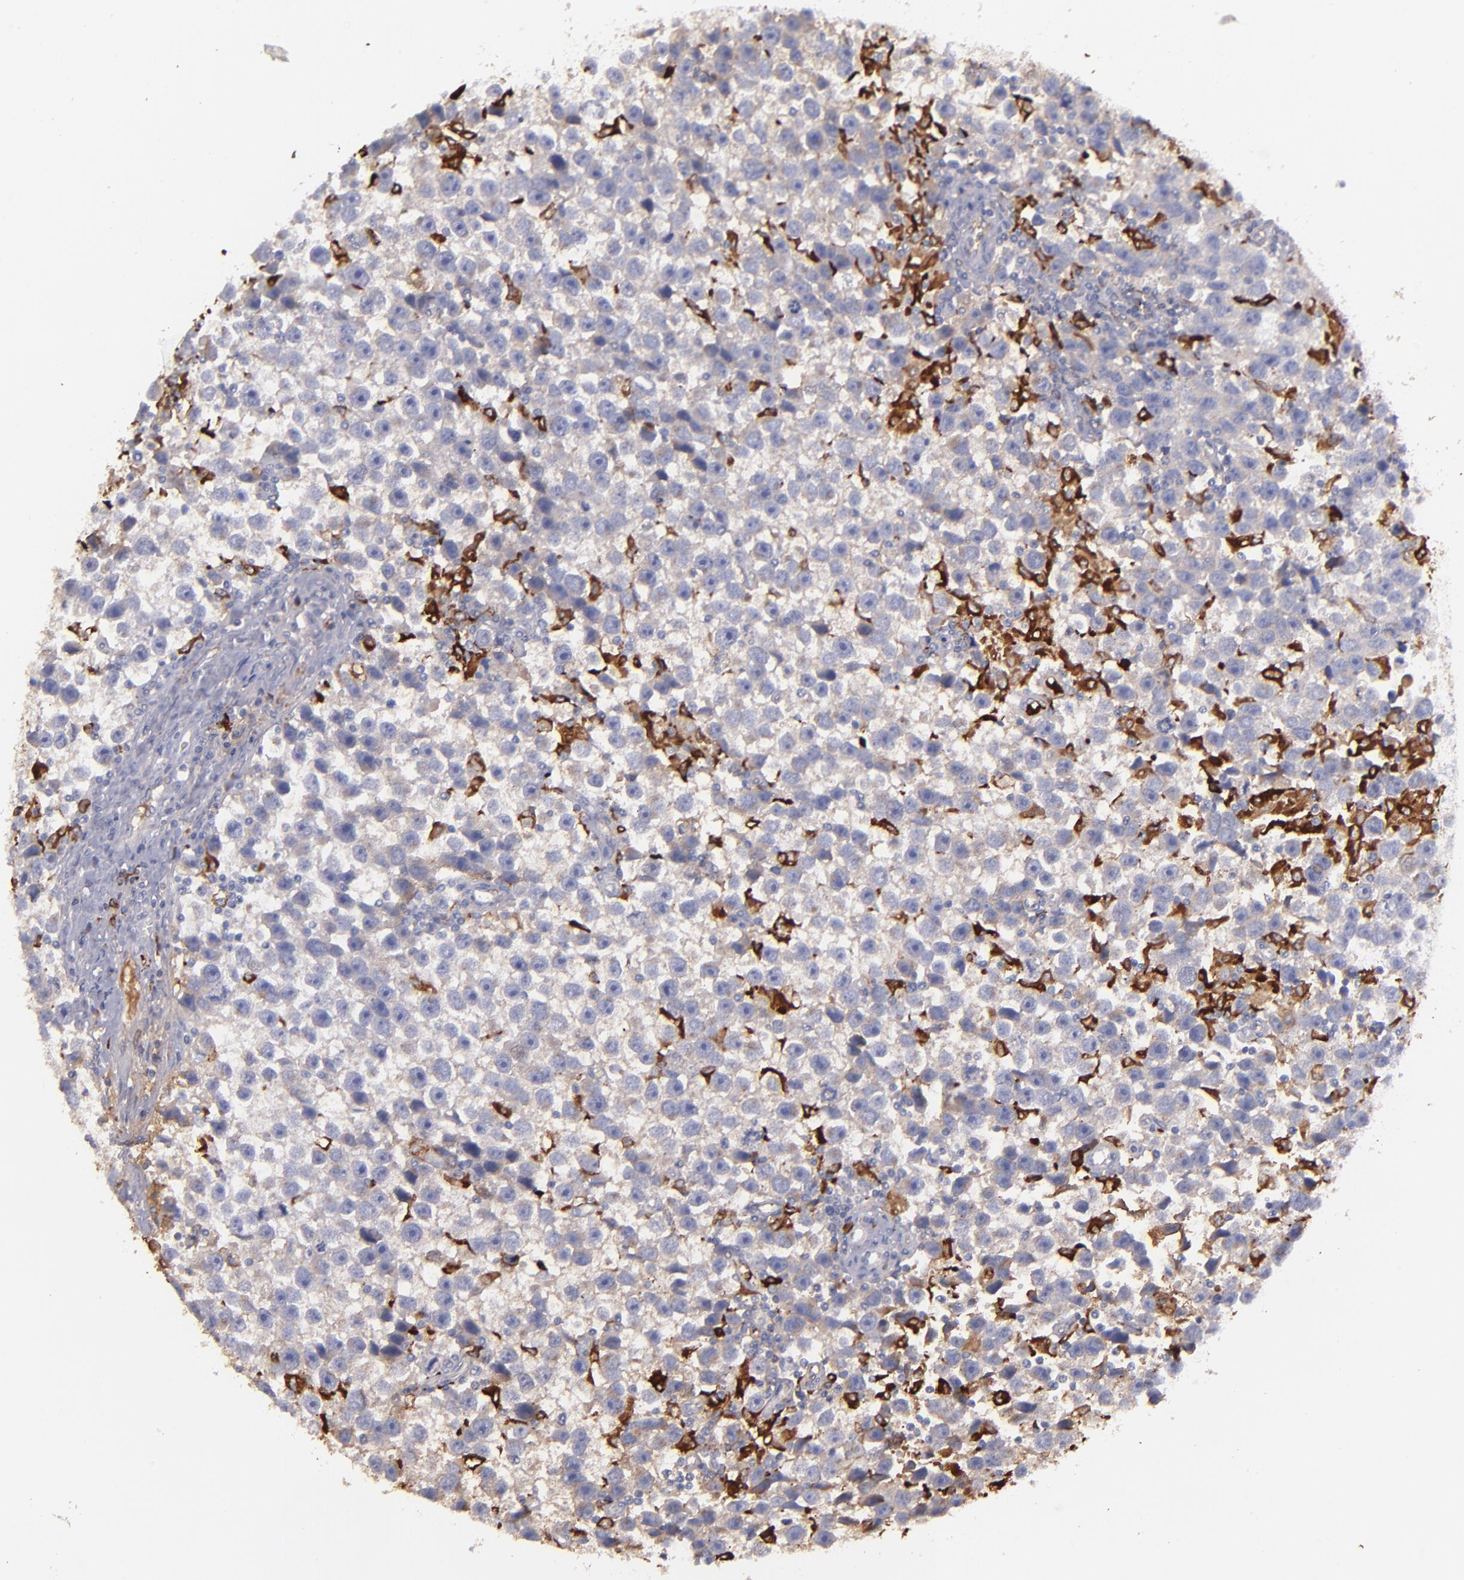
{"staining": {"intensity": "weak", "quantity": "<25%", "location": "cytoplasmic/membranous"}, "tissue": "testis cancer", "cell_type": "Tumor cells", "image_type": "cancer", "snomed": [{"axis": "morphology", "description": "Seminoma, NOS"}, {"axis": "topography", "description": "Testis"}], "caption": "Immunohistochemistry image of seminoma (testis) stained for a protein (brown), which displays no expression in tumor cells. Brightfield microscopy of IHC stained with DAB (brown) and hematoxylin (blue), captured at high magnification.", "gene": "C1QA", "patient": {"sex": "male", "age": 43}}